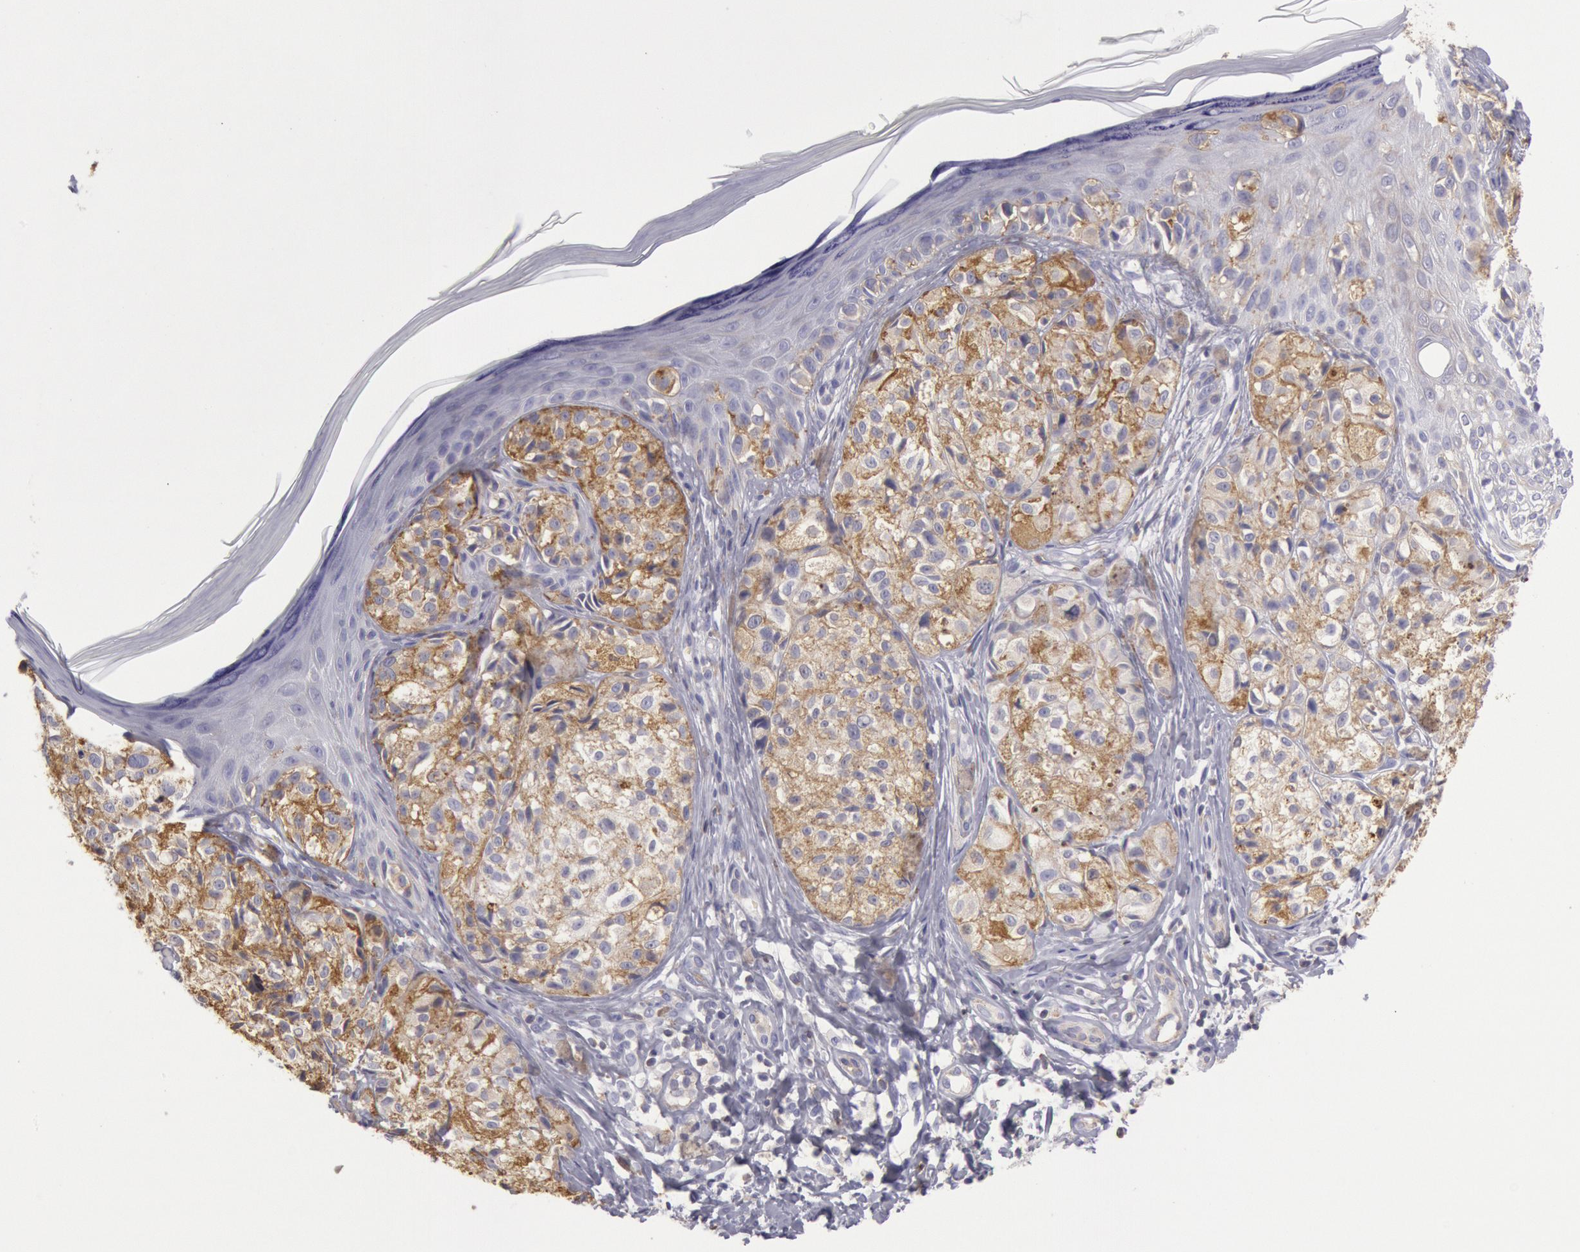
{"staining": {"intensity": "moderate", "quantity": ">75%", "location": "cytoplasmic/membranous"}, "tissue": "melanoma", "cell_type": "Tumor cells", "image_type": "cancer", "snomed": [{"axis": "morphology", "description": "Malignant melanoma, NOS"}, {"axis": "topography", "description": "Skin"}], "caption": "Tumor cells show medium levels of moderate cytoplasmic/membranous positivity in approximately >75% of cells in human melanoma.", "gene": "RAB27A", "patient": {"sex": "male", "age": 57}}